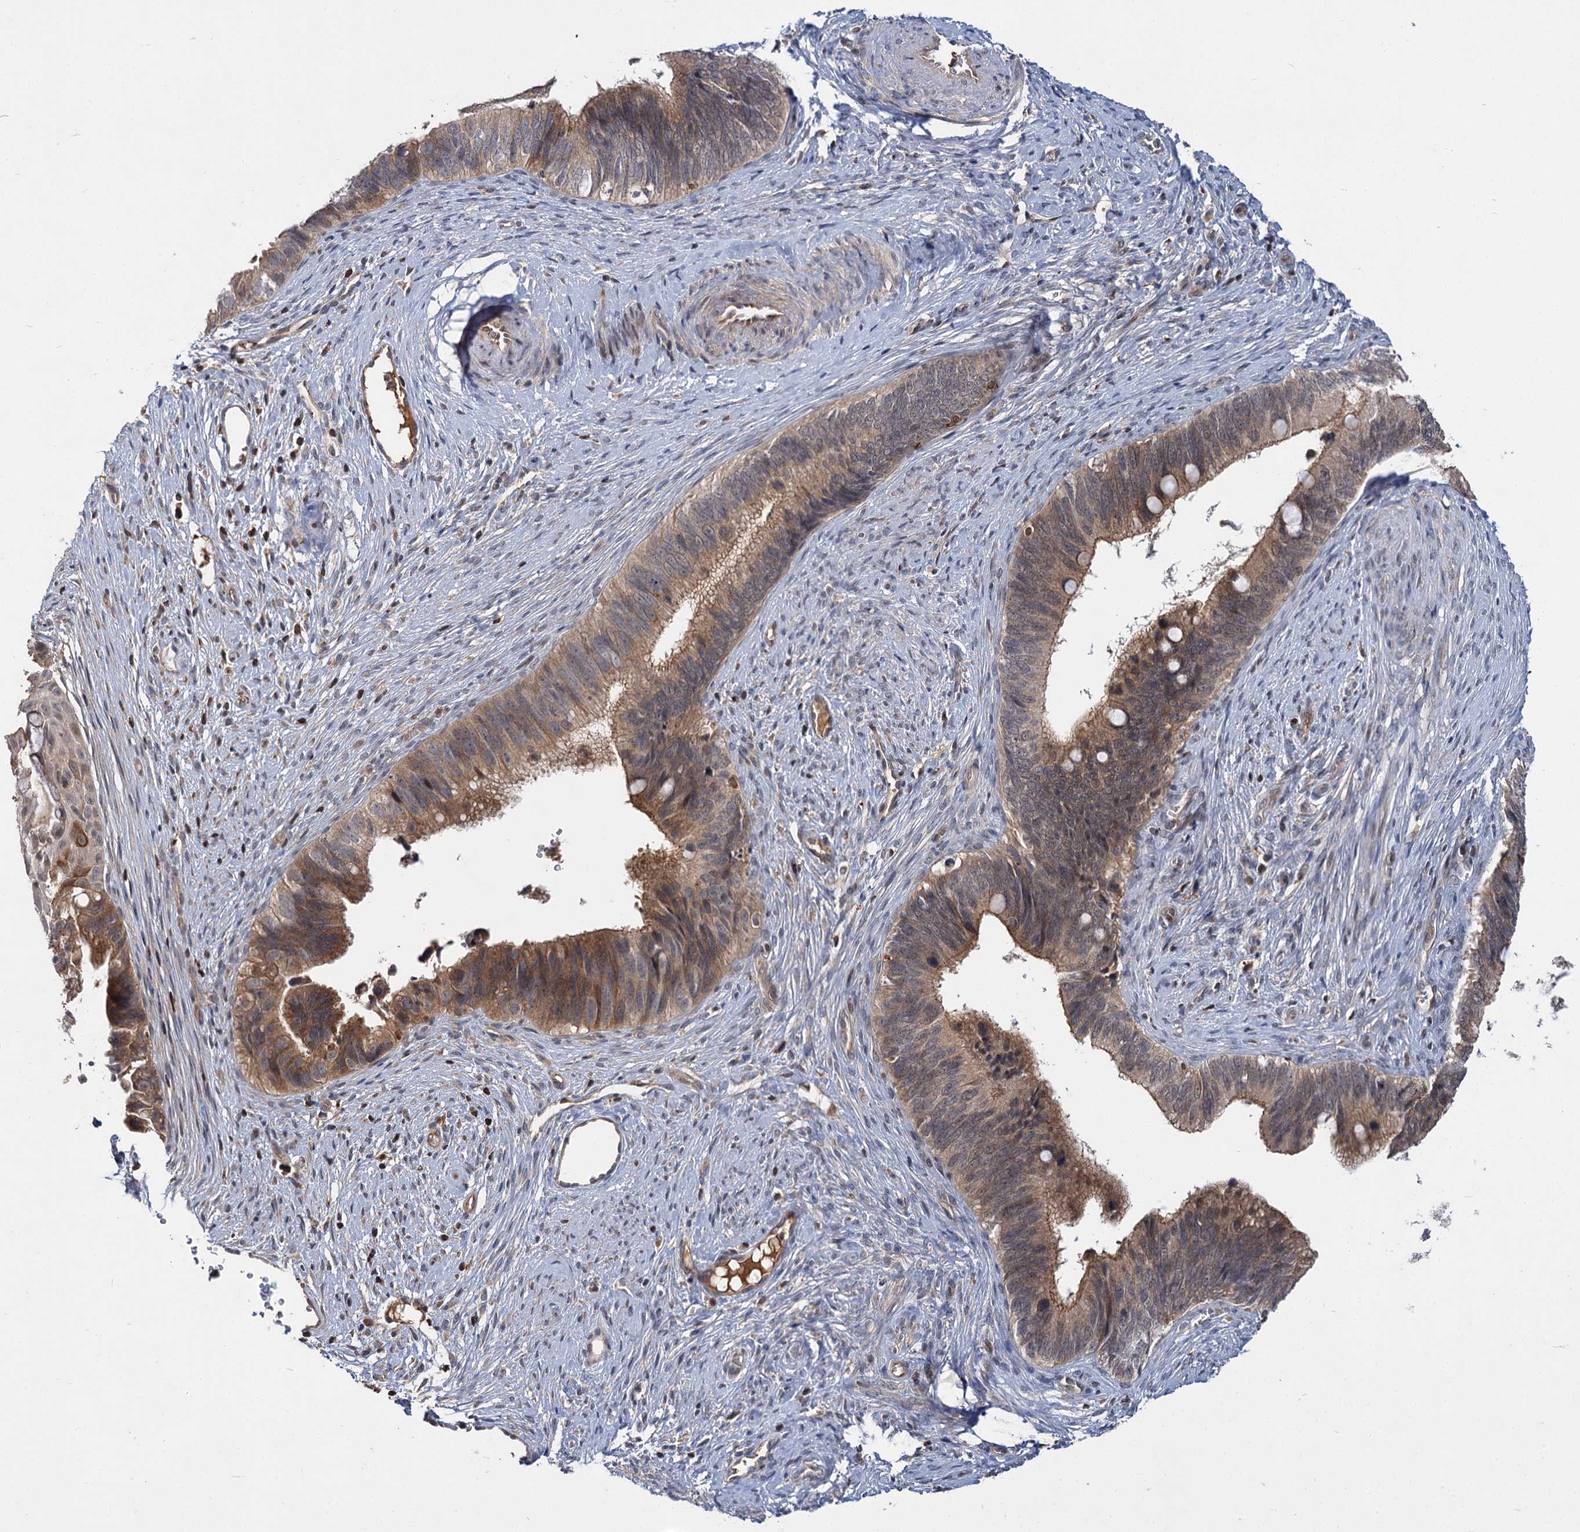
{"staining": {"intensity": "moderate", "quantity": ">75%", "location": "cytoplasmic/membranous,nuclear"}, "tissue": "cervical cancer", "cell_type": "Tumor cells", "image_type": "cancer", "snomed": [{"axis": "morphology", "description": "Adenocarcinoma, NOS"}, {"axis": "topography", "description": "Cervix"}], "caption": "Moderate cytoplasmic/membranous and nuclear protein staining is present in about >75% of tumor cells in cervical cancer (adenocarcinoma). Immunohistochemistry (ihc) stains the protein of interest in brown and the nuclei are stained blue.", "gene": "ABLIM1", "patient": {"sex": "female", "age": 42}}